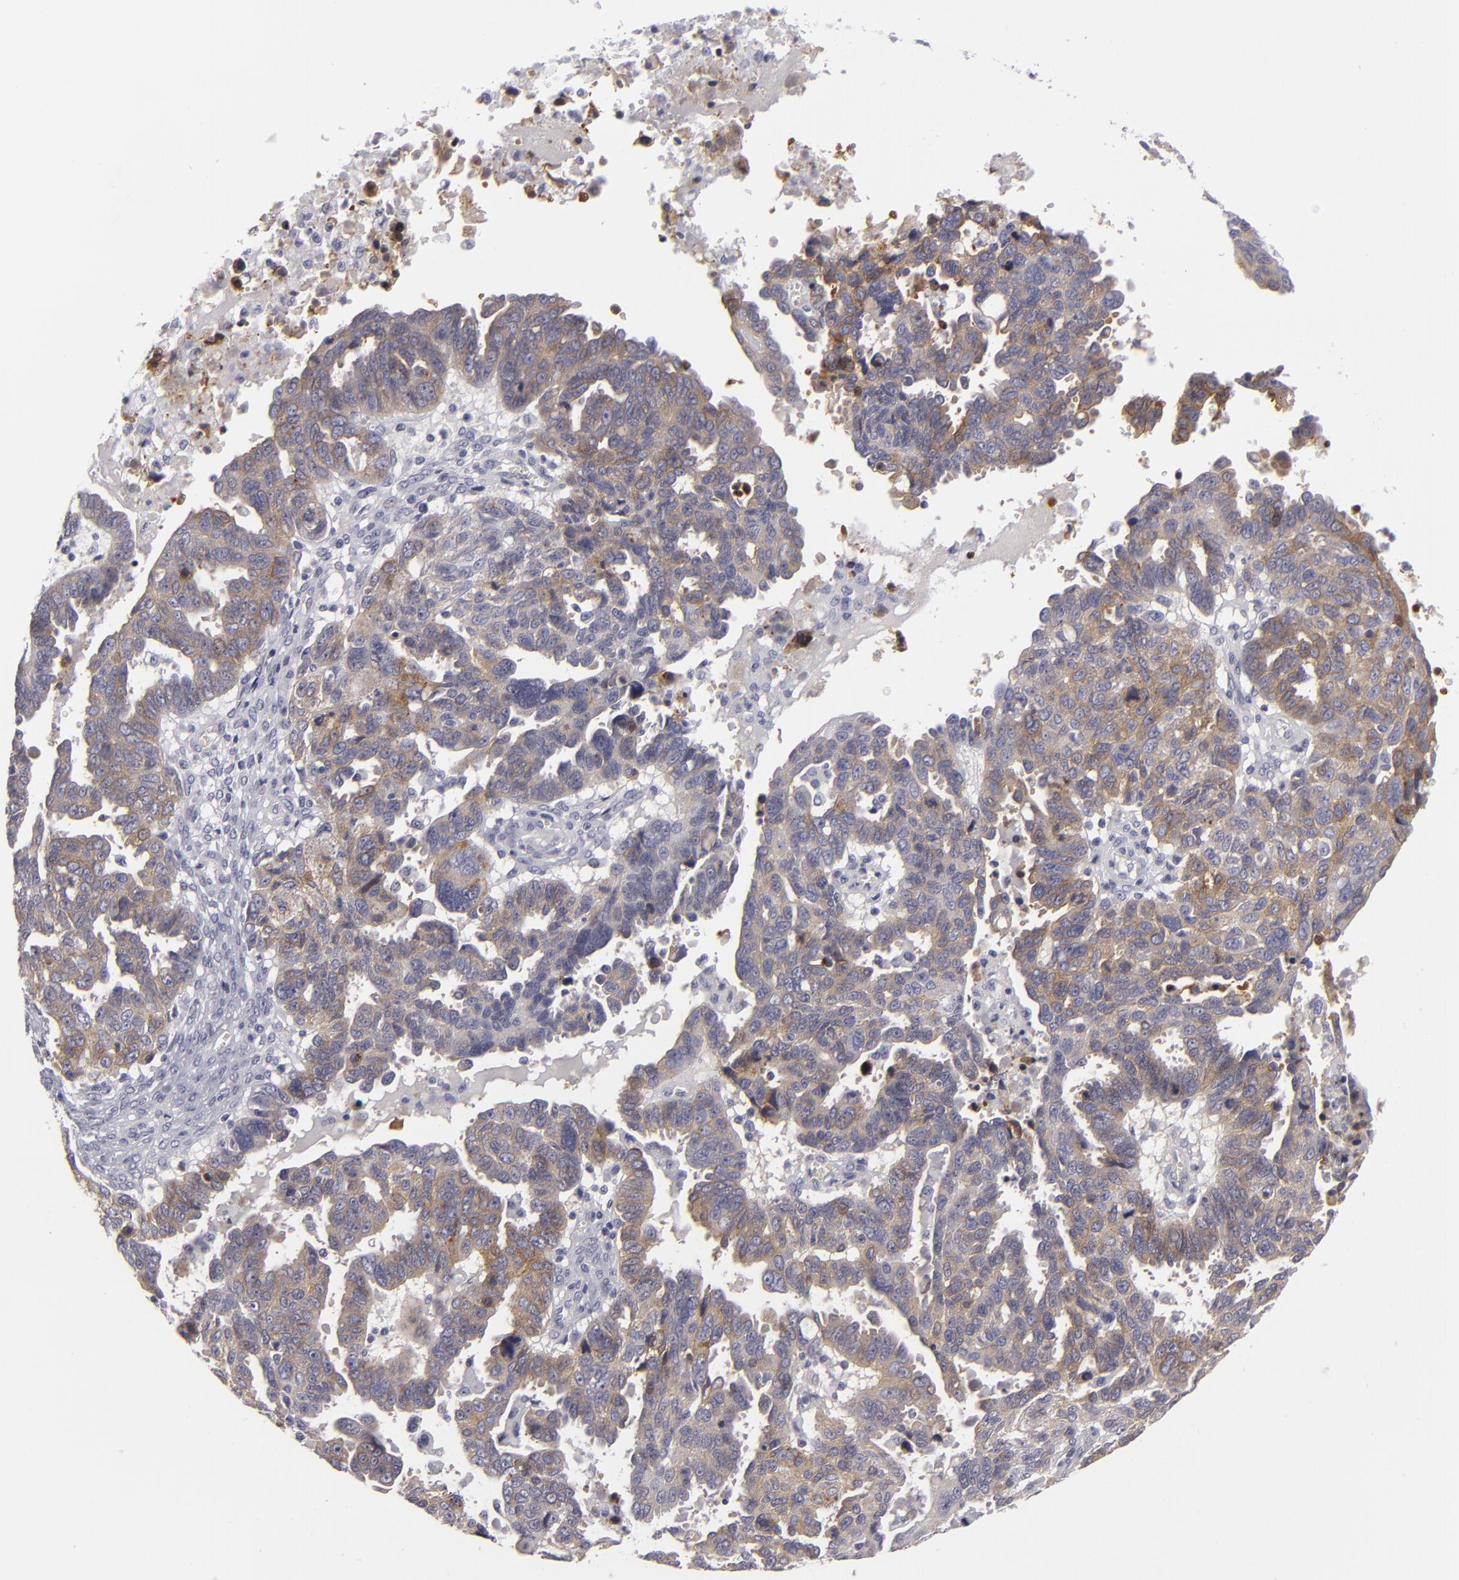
{"staining": {"intensity": "moderate", "quantity": "25%-75%", "location": "none"}, "tissue": "ovarian cancer", "cell_type": "Tumor cells", "image_type": "cancer", "snomed": [{"axis": "morphology", "description": "Carcinoma, endometroid"}, {"axis": "morphology", "description": "Cystadenocarcinoma, serous, NOS"}, {"axis": "topography", "description": "Ovary"}], "caption": "Ovarian cancer tissue exhibits moderate None positivity in approximately 25%-75% of tumor cells", "gene": "JUP", "patient": {"sex": "female", "age": 45}}